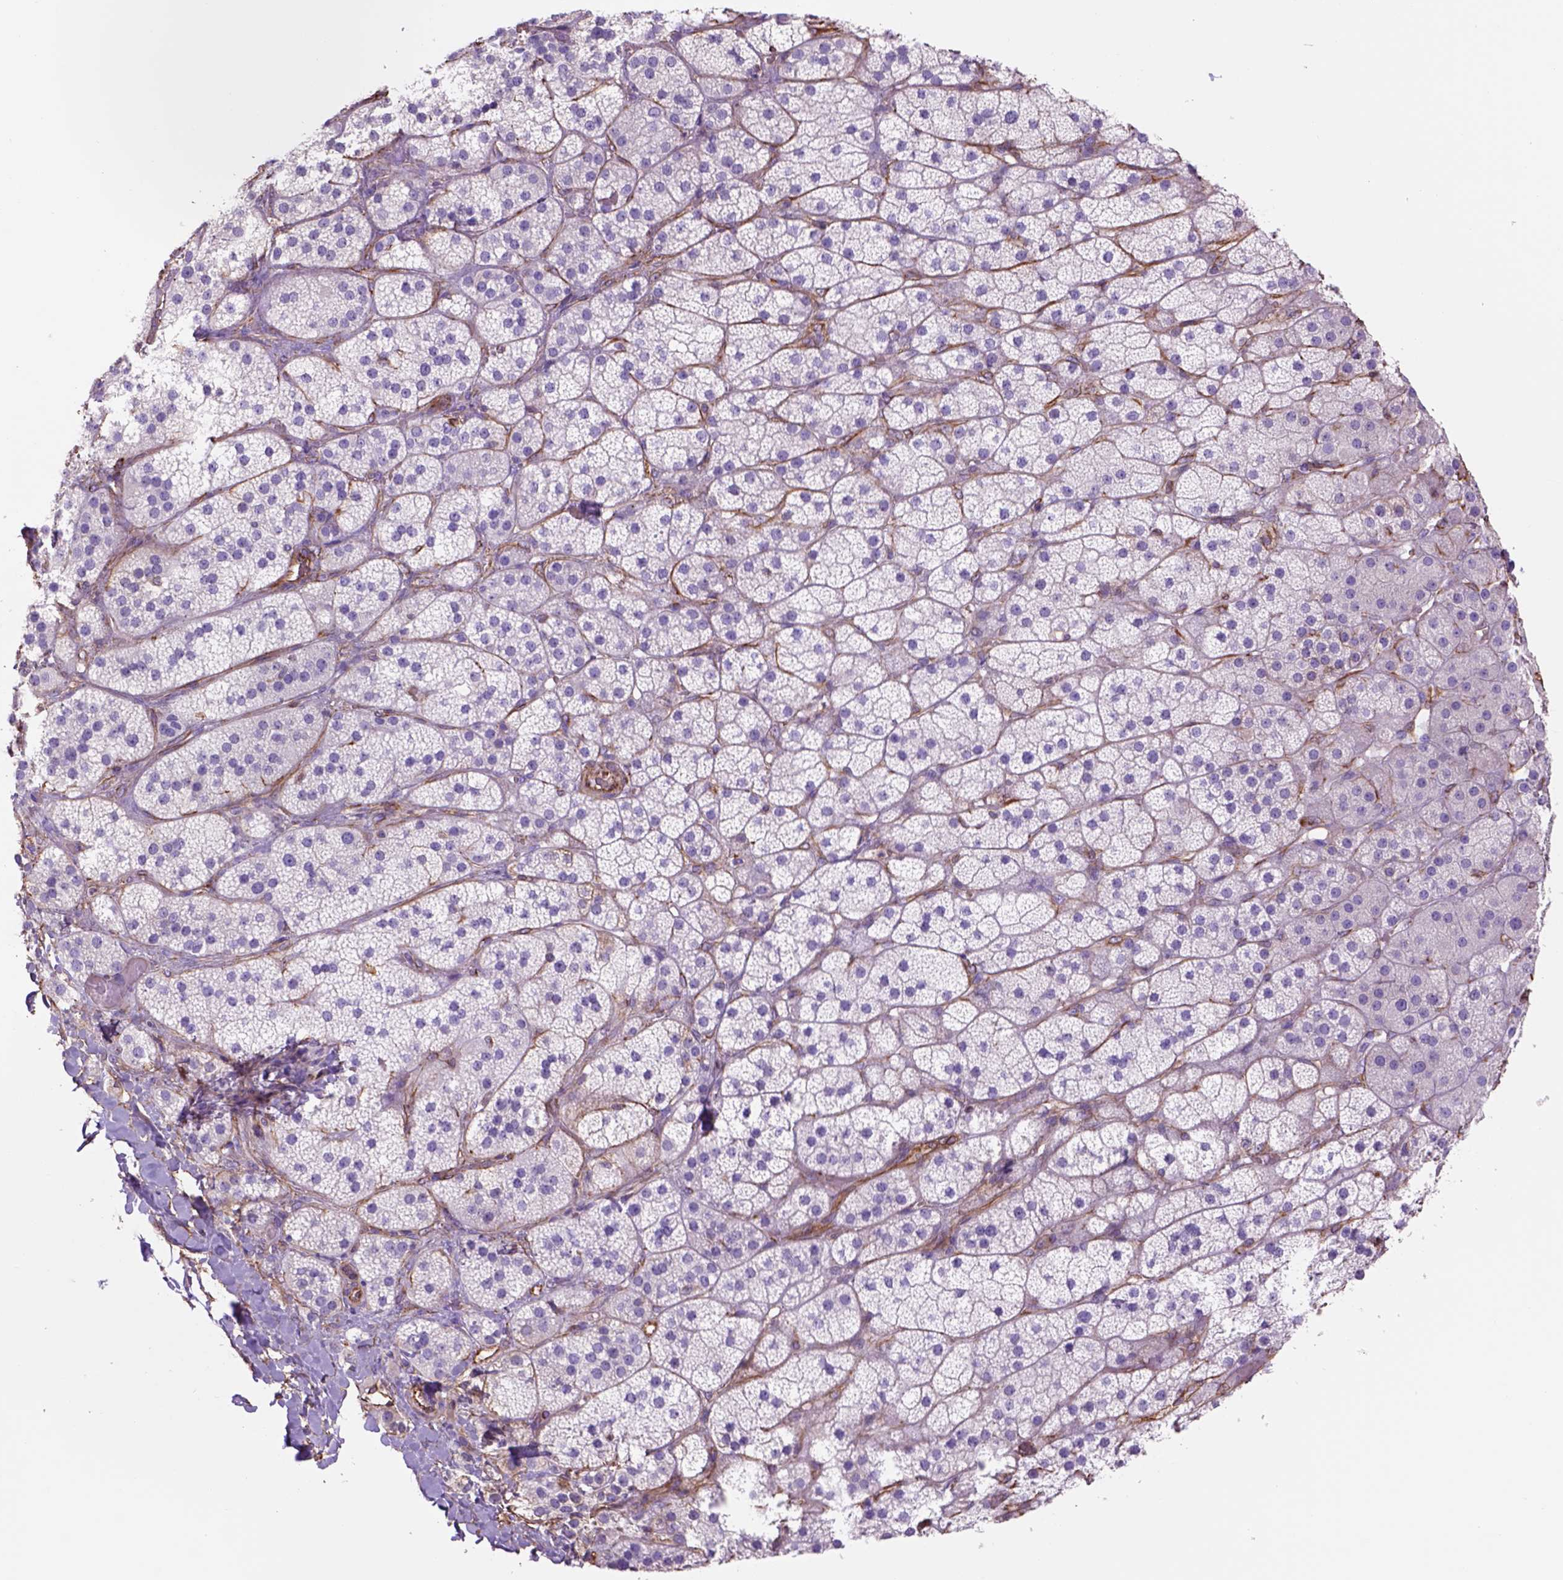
{"staining": {"intensity": "negative", "quantity": "none", "location": "none"}, "tissue": "adrenal gland", "cell_type": "Glandular cells", "image_type": "normal", "snomed": [{"axis": "morphology", "description": "Normal tissue, NOS"}, {"axis": "topography", "description": "Adrenal gland"}], "caption": "Glandular cells are negative for protein expression in unremarkable human adrenal gland. (Stains: DAB immunohistochemistry with hematoxylin counter stain, Microscopy: brightfield microscopy at high magnification).", "gene": "ZZZ3", "patient": {"sex": "male", "age": 57}}